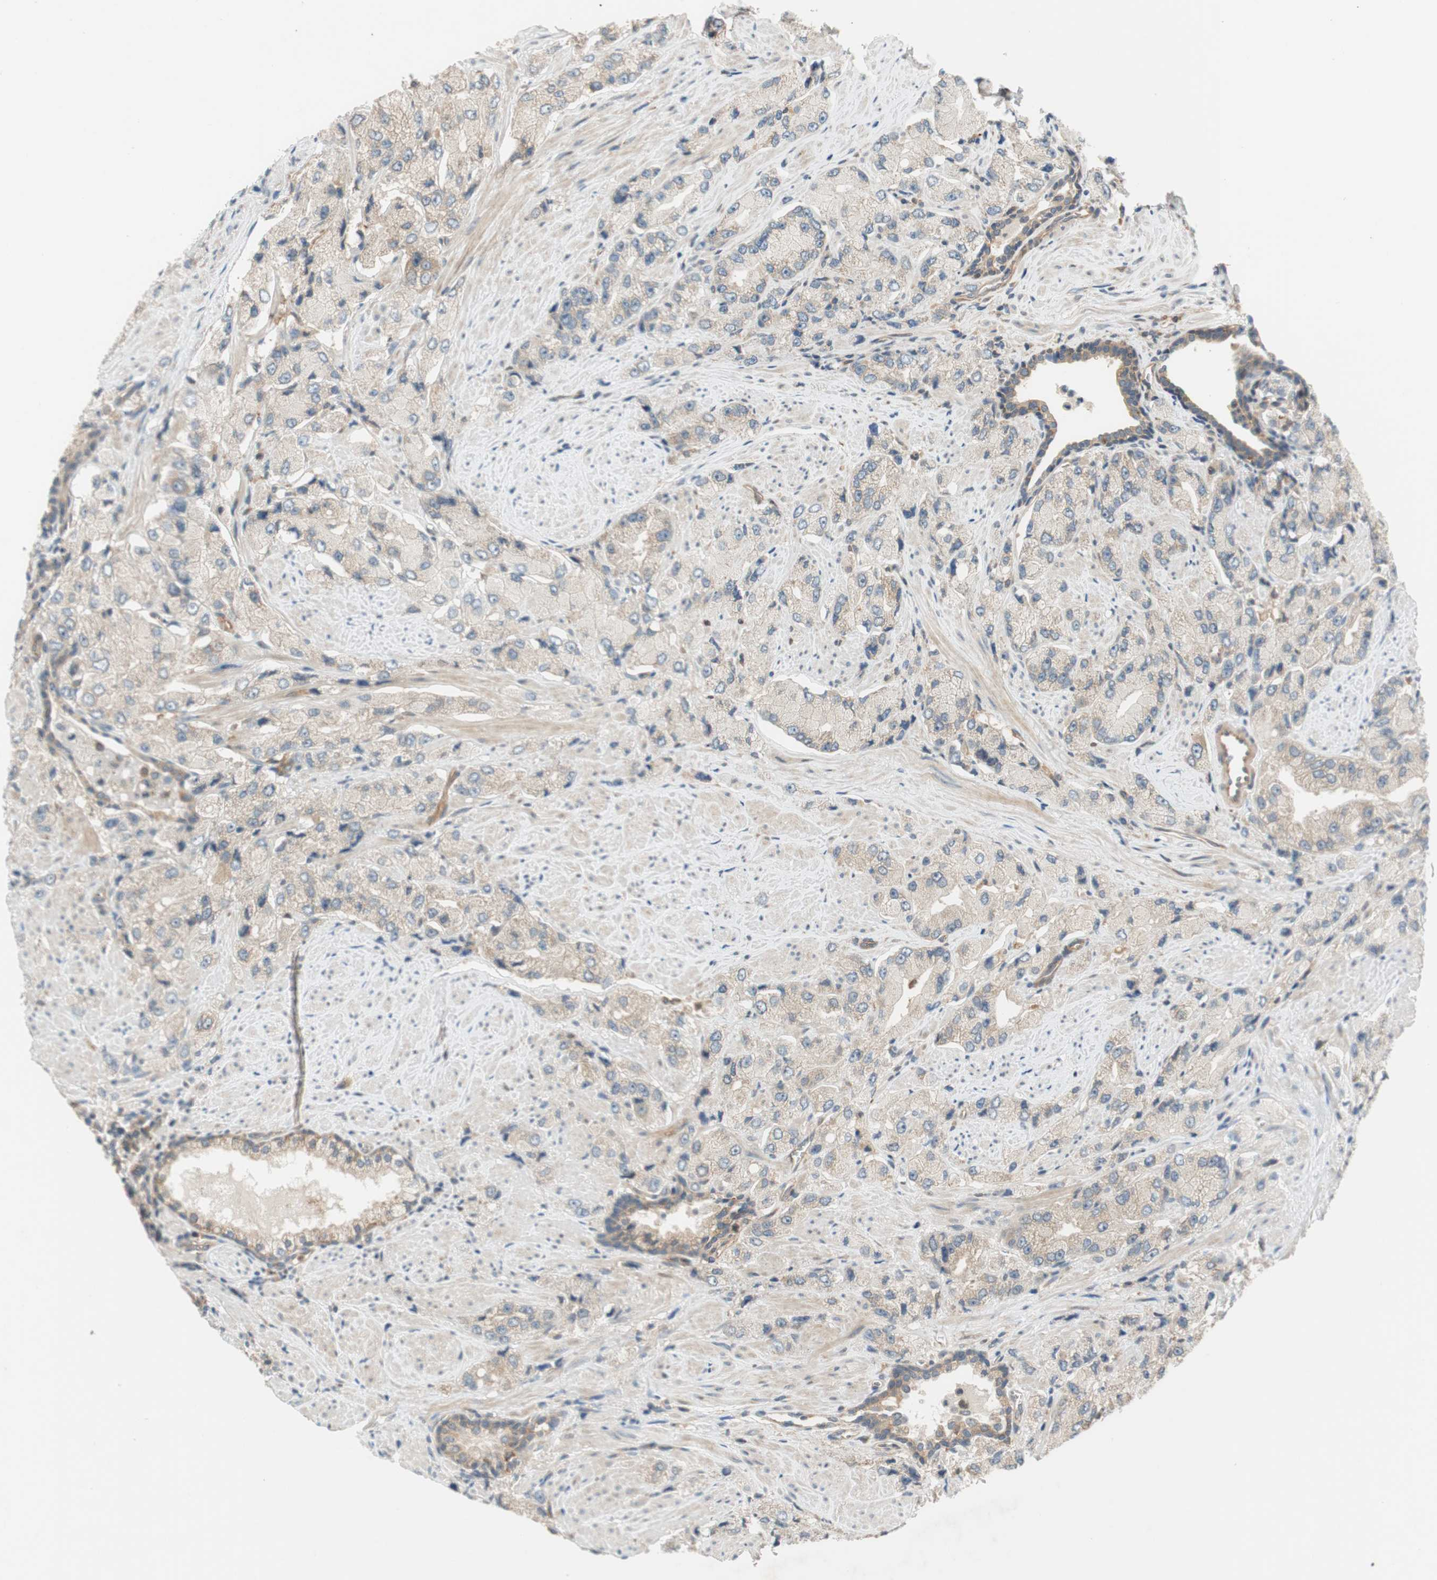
{"staining": {"intensity": "negative", "quantity": "none", "location": "none"}, "tissue": "prostate cancer", "cell_type": "Tumor cells", "image_type": "cancer", "snomed": [{"axis": "morphology", "description": "Adenocarcinoma, High grade"}, {"axis": "topography", "description": "Prostate"}], "caption": "A high-resolution histopathology image shows immunohistochemistry (IHC) staining of prostate cancer (high-grade adenocarcinoma), which reveals no significant positivity in tumor cells.", "gene": "GATD1", "patient": {"sex": "male", "age": 58}}